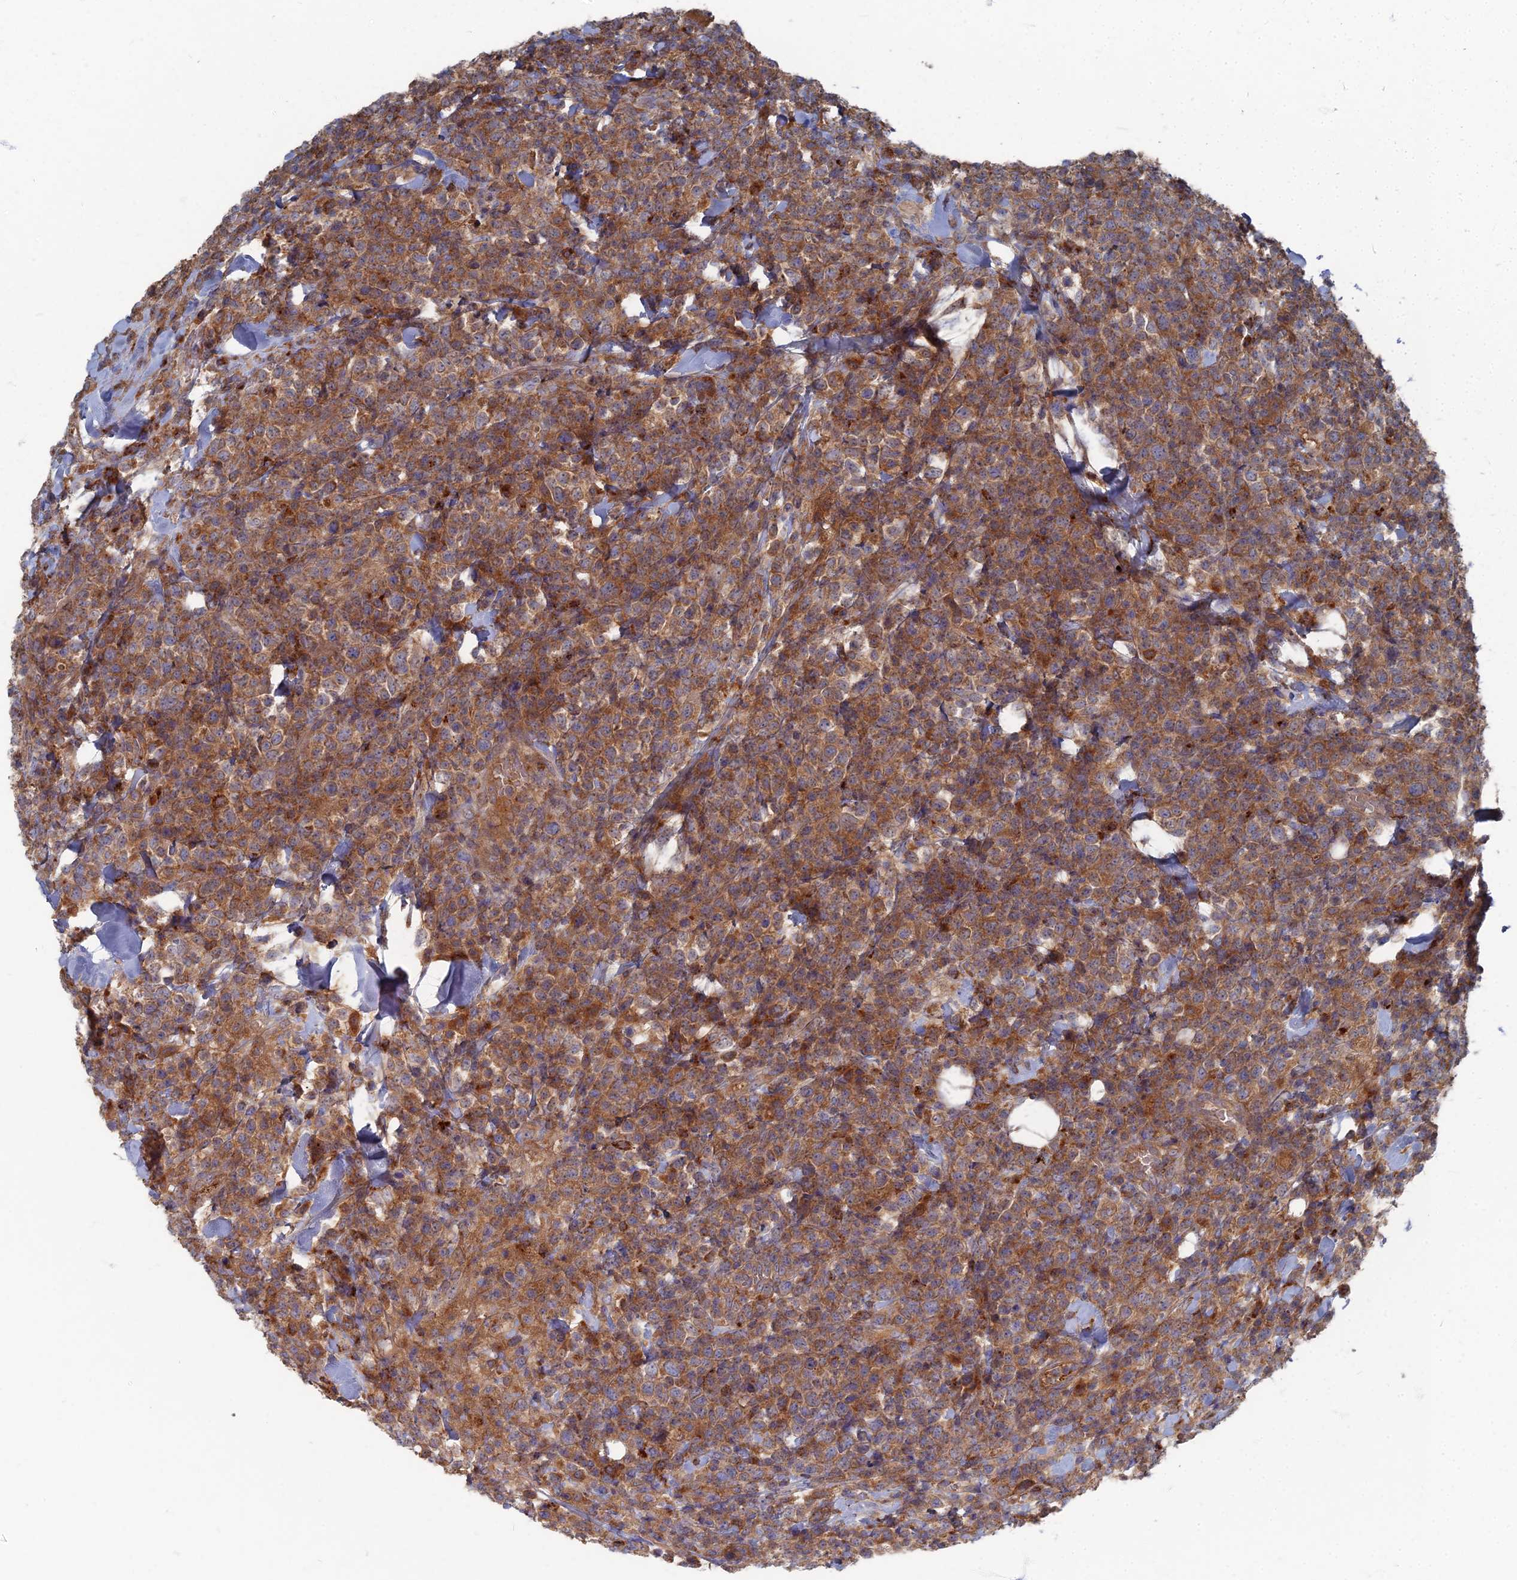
{"staining": {"intensity": "moderate", "quantity": ">75%", "location": "cytoplasmic/membranous"}, "tissue": "lymphoma", "cell_type": "Tumor cells", "image_type": "cancer", "snomed": [{"axis": "morphology", "description": "Malignant lymphoma, non-Hodgkin's type, High grade"}, {"axis": "topography", "description": "Colon"}], "caption": "Immunohistochemistry (DAB) staining of lymphoma shows moderate cytoplasmic/membranous protein staining in about >75% of tumor cells.", "gene": "PPCDC", "patient": {"sex": "female", "age": 53}}